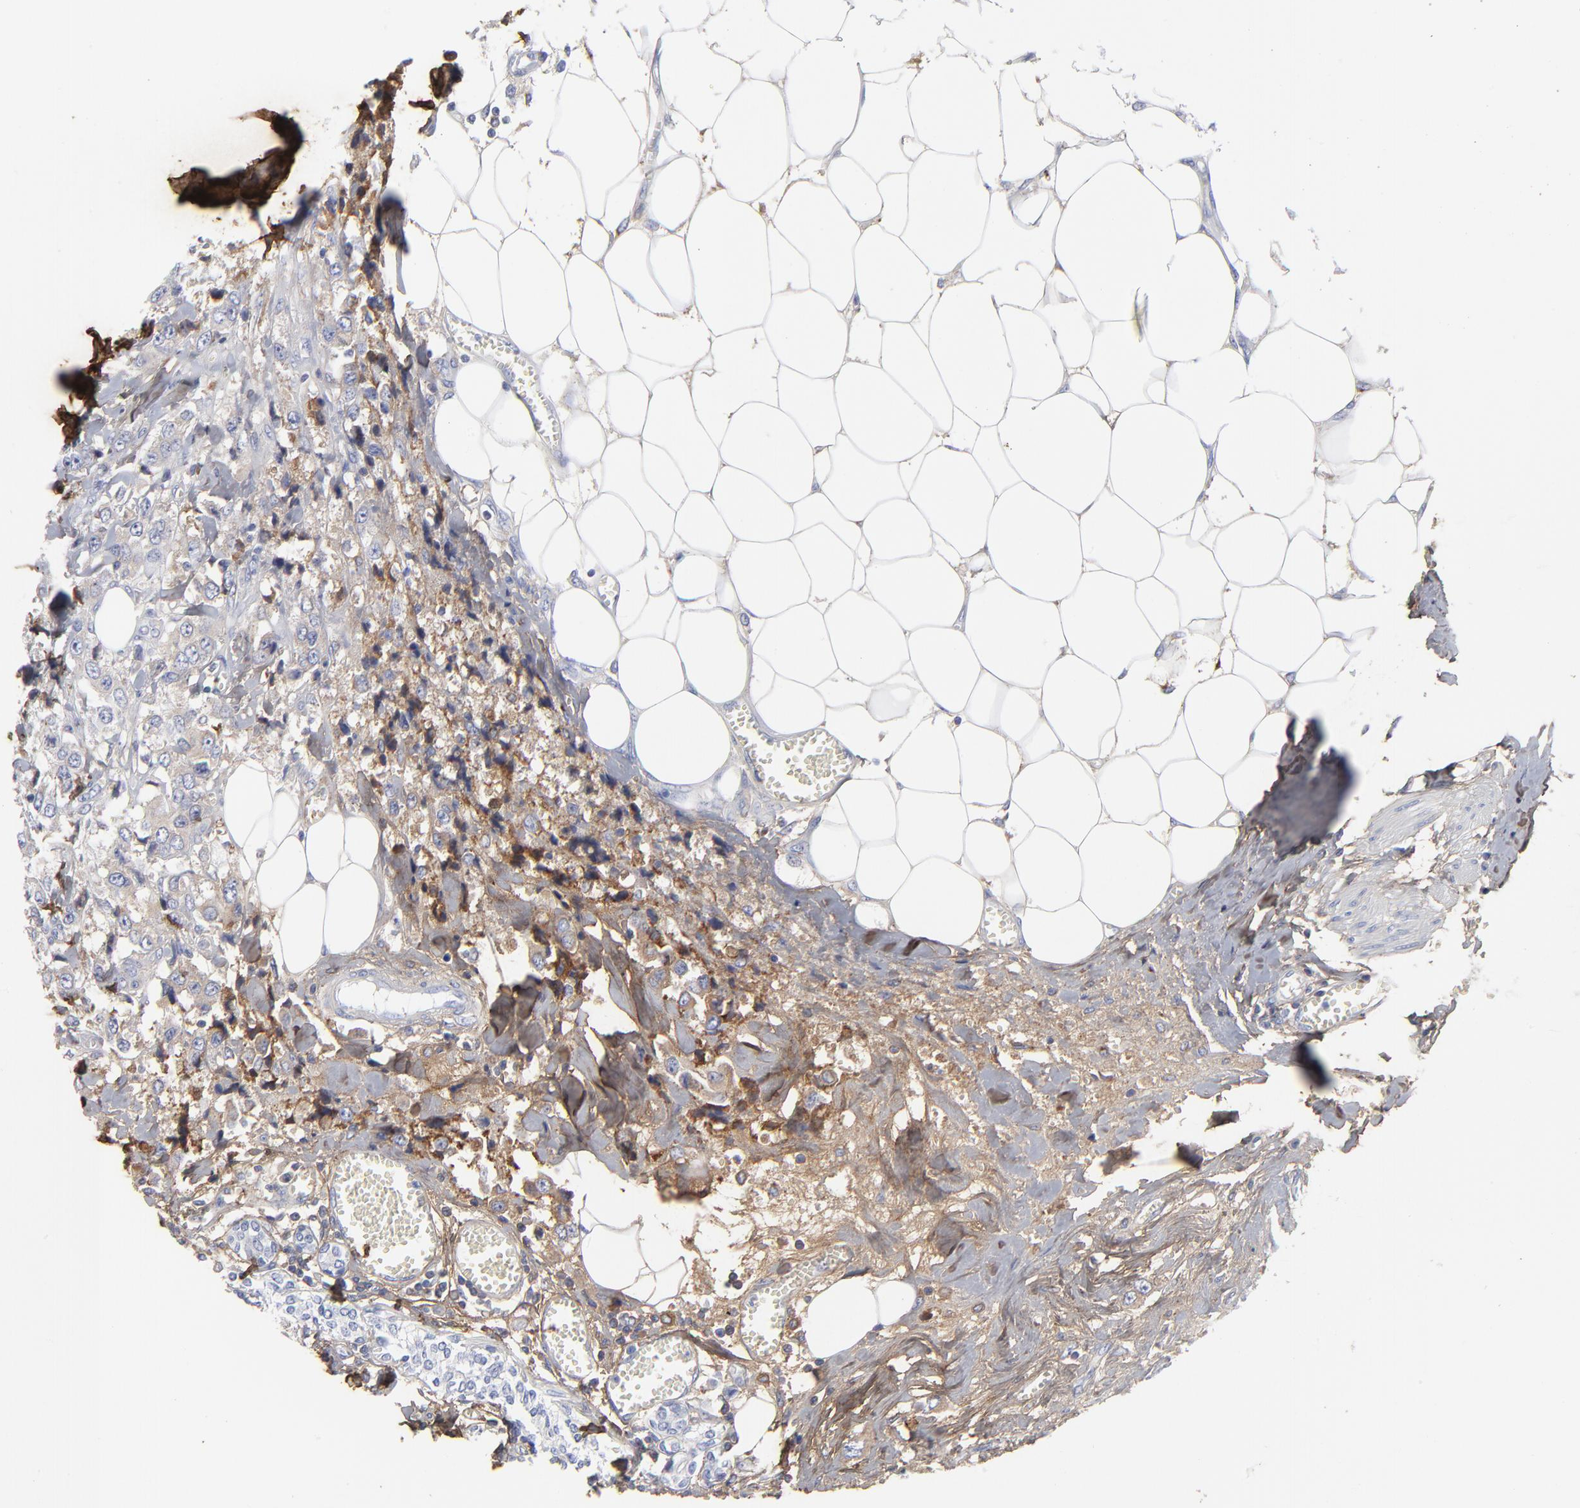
{"staining": {"intensity": "weak", "quantity": "25%-75%", "location": "cytoplasmic/membranous"}, "tissue": "breast cancer", "cell_type": "Tumor cells", "image_type": "cancer", "snomed": [{"axis": "morphology", "description": "Duct carcinoma"}, {"axis": "topography", "description": "Breast"}], "caption": "Human breast invasive ductal carcinoma stained with a brown dye demonstrates weak cytoplasmic/membranous positive expression in approximately 25%-75% of tumor cells.", "gene": "DCN", "patient": {"sex": "female", "age": 58}}